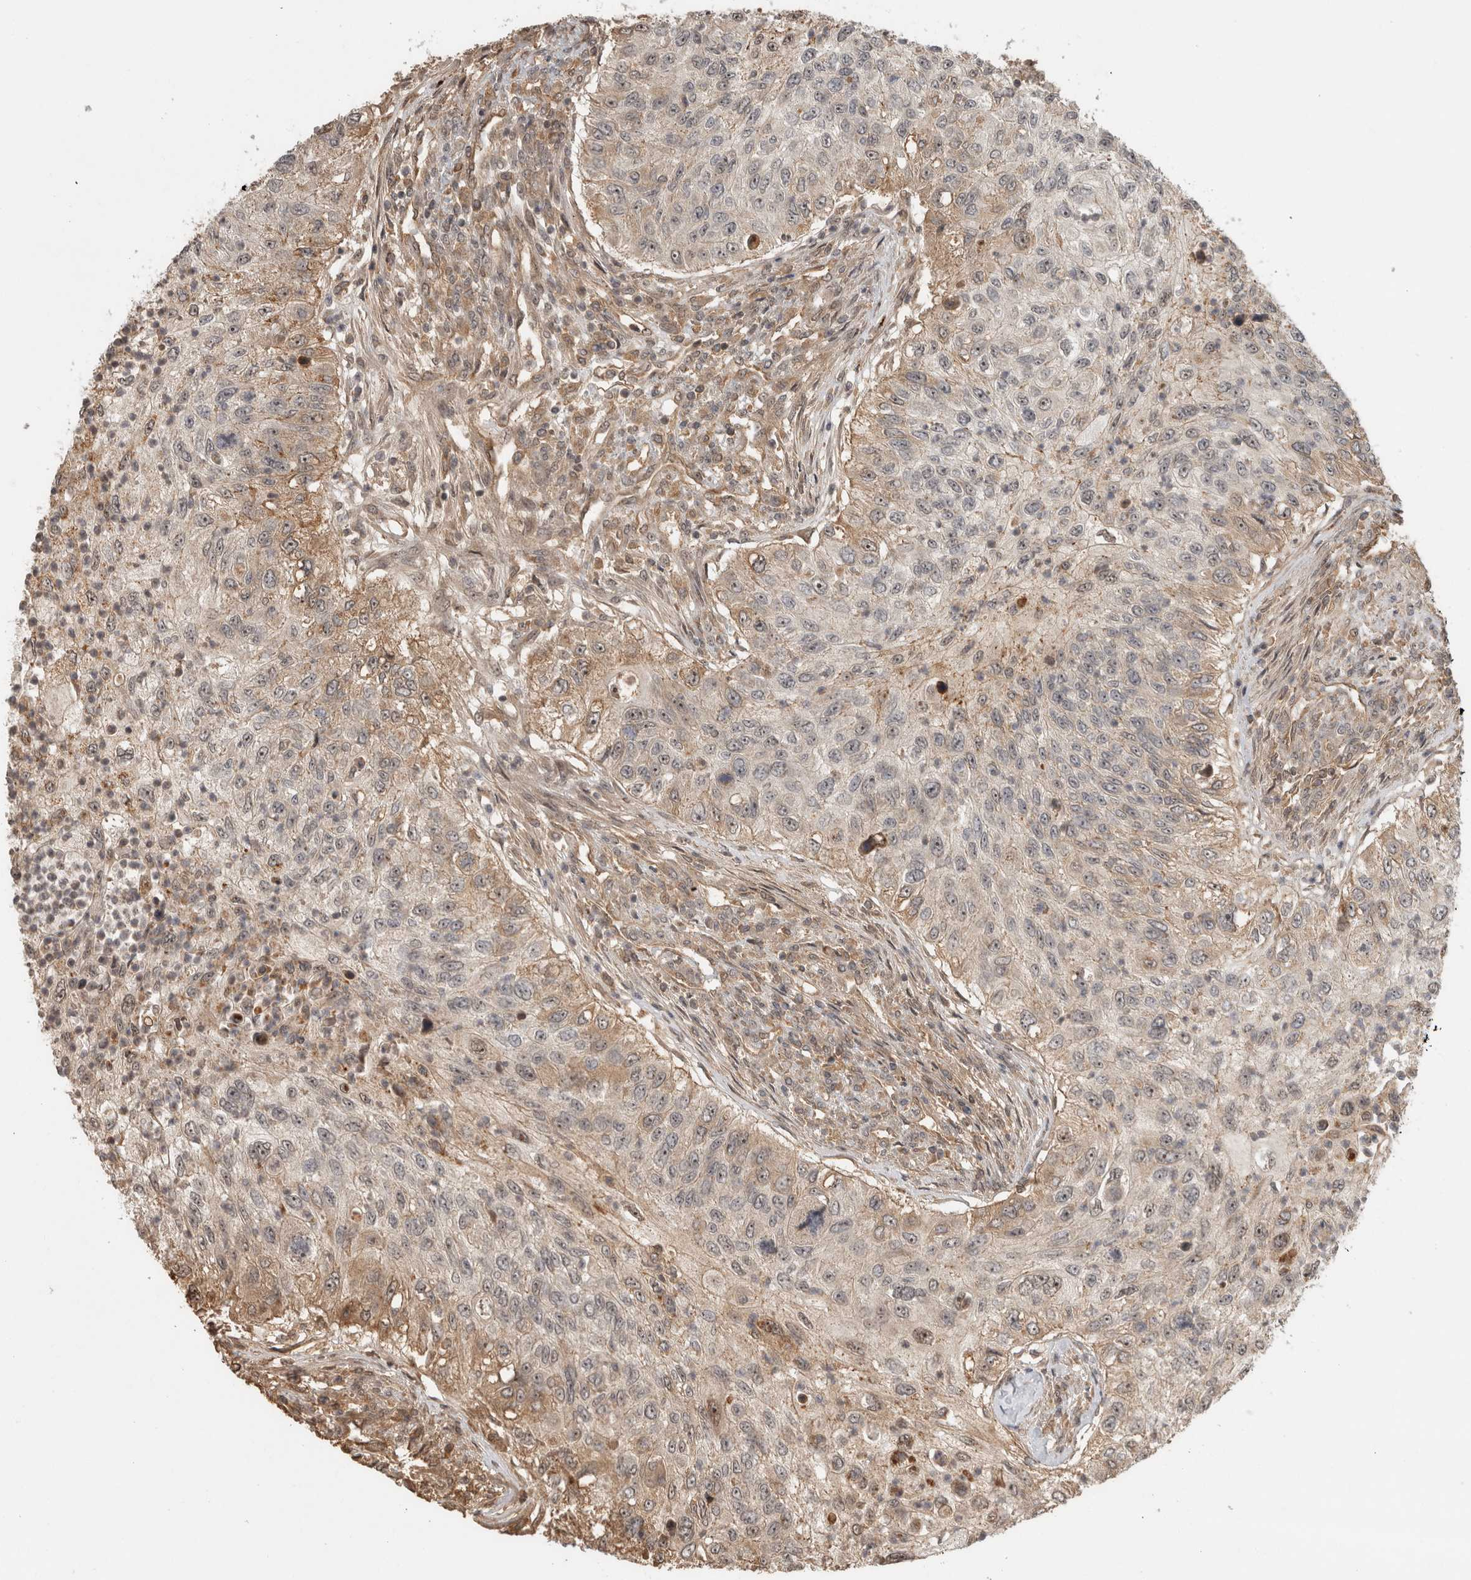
{"staining": {"intensity": "moderate", "quantity": "<25%", "location": "cytoplasmic/membranous"}, "tissue": "urothelial cancer", "cell_type": "Tumor cells", "image_type": "cancer", "snomed": [{"axis": "morphology", "description": "Urothelial carcinoma, High grade"}, {"axis": "topography", "description": "Urinary bladder"}], "caption": "Approximately <25% of tumor cells in urothelial carcinoma (high-grade) show moderate cytoplasmic/membranous protein positivity as visualized by brown immunohistochemical staining.", "gene": "PITPNC1", "patient": {"sex": "female", "age": 60}}